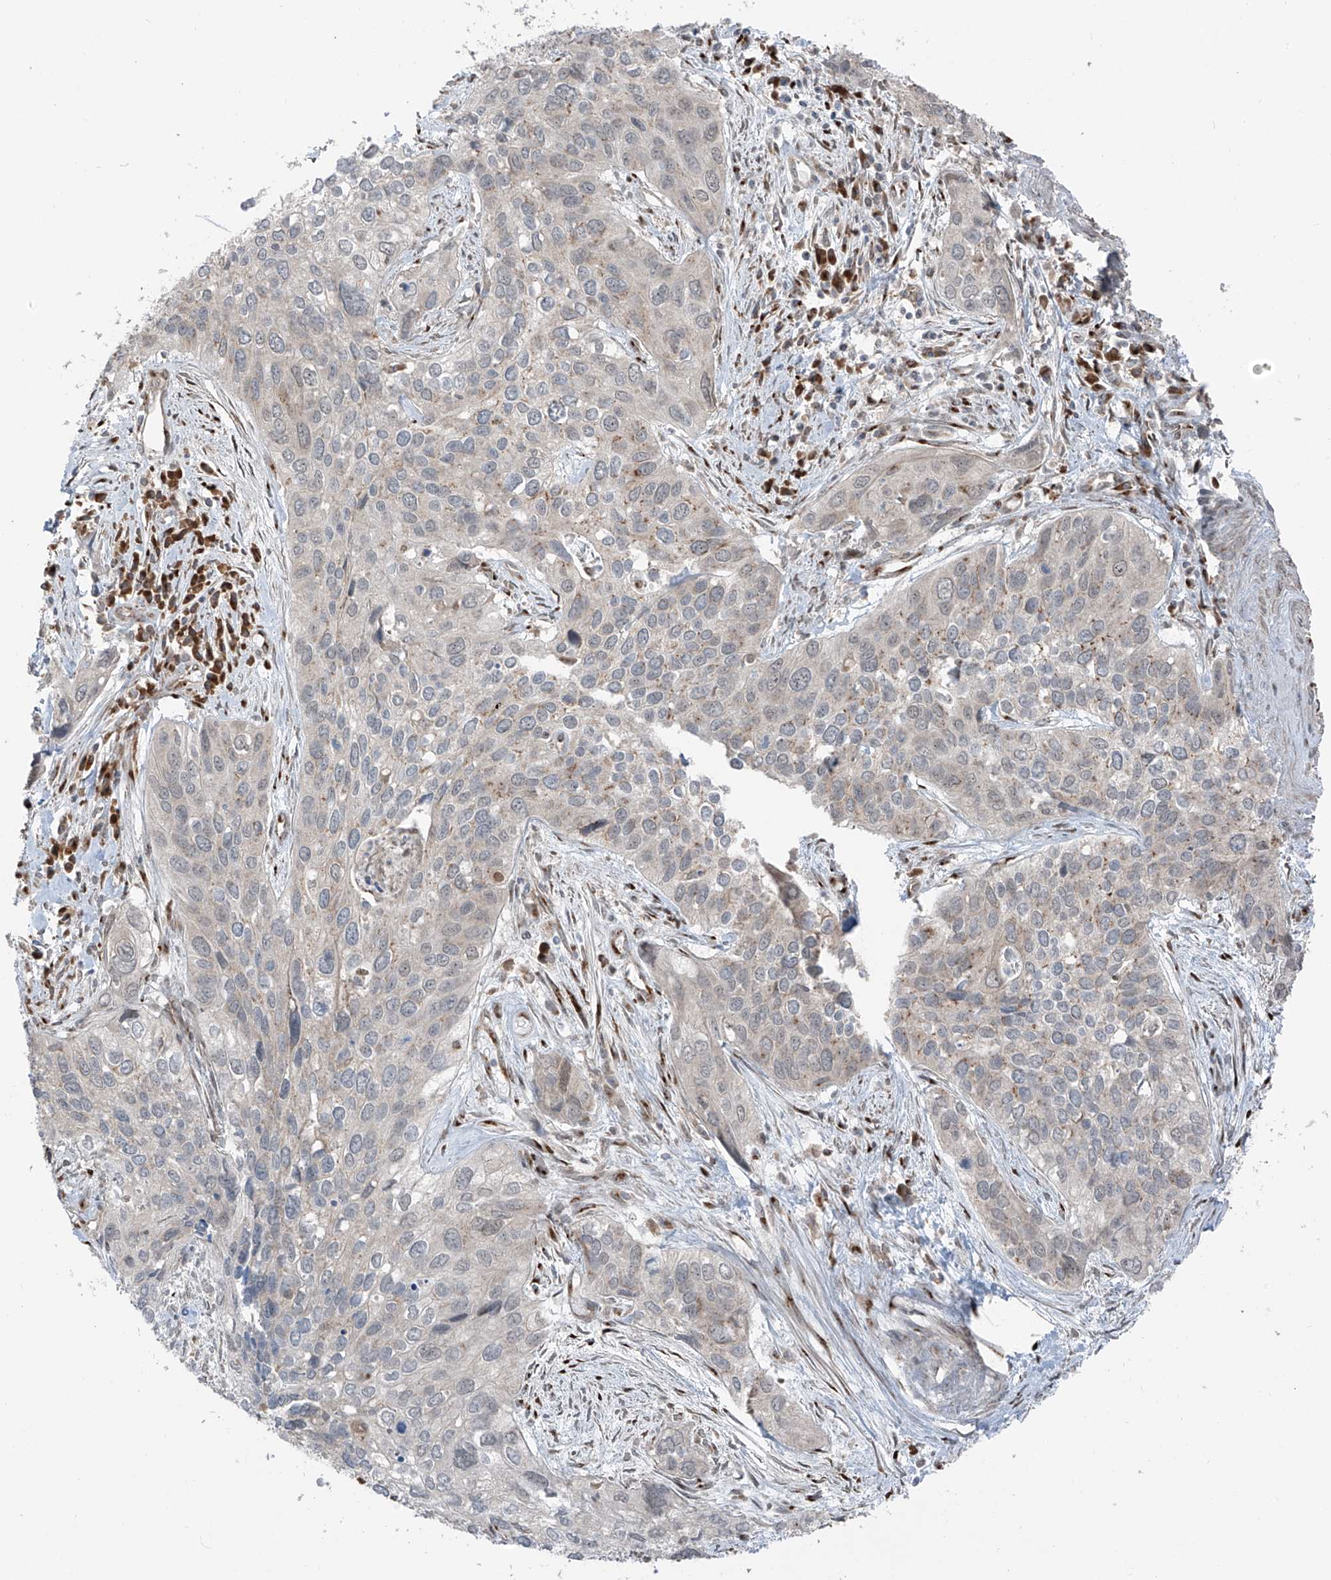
{"staining": {"intensity": "weak", "quantity": "<25%", "location": "cytoplasmic/membranous"}, "tissue": "cervical cancer", "cell_type": "Tumor cells", "image_type": "cancer", "snomed": [{"axis": "morphology", "description": "Squamous cell carcinoma, NOS"}, {"axis": "topography", "description": "Cervix"}], "caption": "Photomicrograph shows no protein expression in tumor cells of cervical squamous cell carcinoma tissue.", "gene": "ERLEC1", "patient": {"sex": "female", "age": 55}}